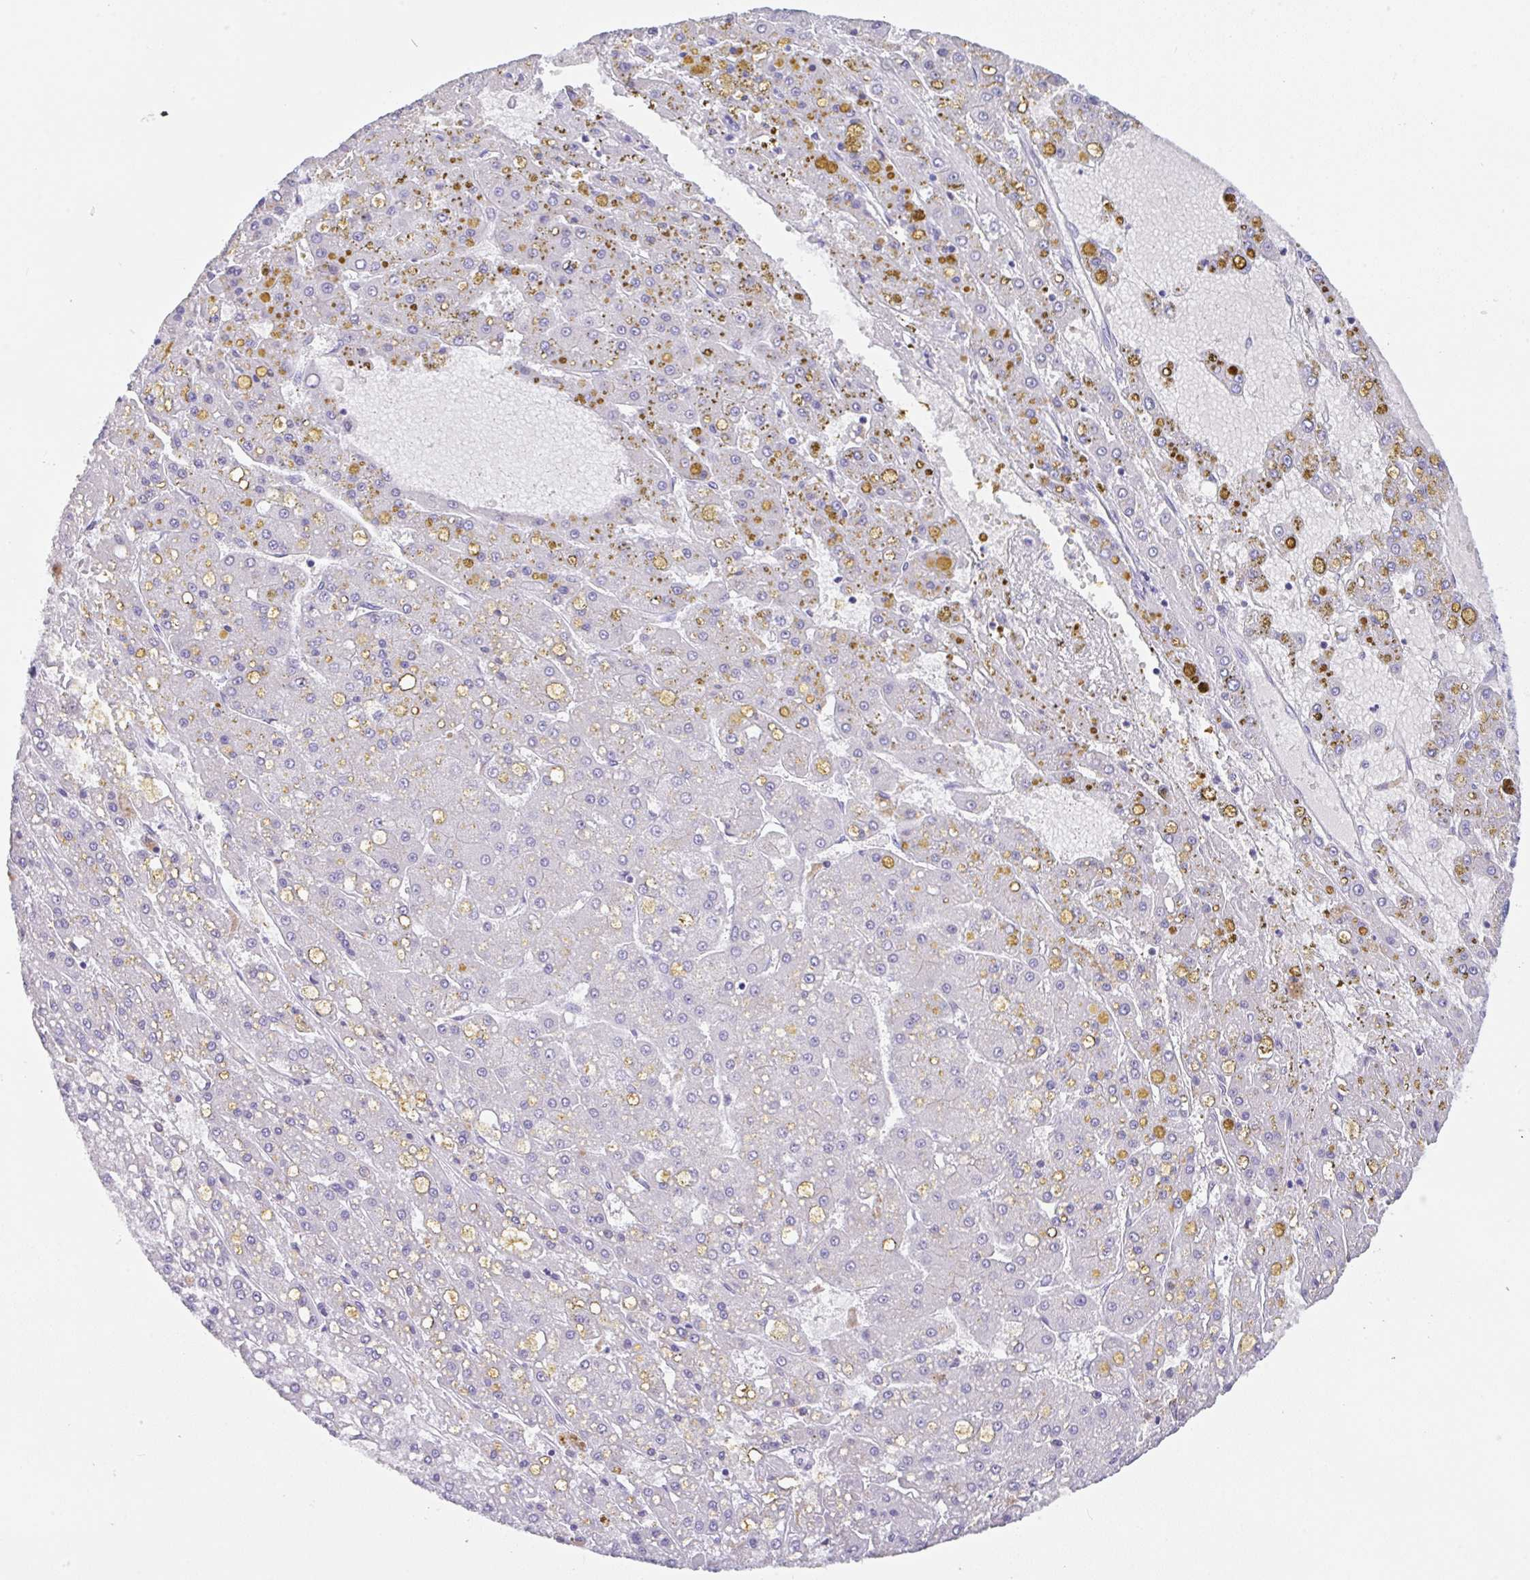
{"staining": {"intensity": "negative", "quantity": "none", "location": "none"}, "tissue": "liver cancer", "cell_type": "Tumor cells", "image_type": "cancer", "snomed": [{"axis": "morphology", "description": "Carcinoma, Hepatocellular, NOS"}, {"axis": "topography", "description": "Liver"}], "caption": "DAB immunohistochemical staining of liver hepatocellular carcinoma demonstrates no significant expression in tumor cells.", "gene": "TRAF4", "patient": {"sex": "male", "age": 67}}